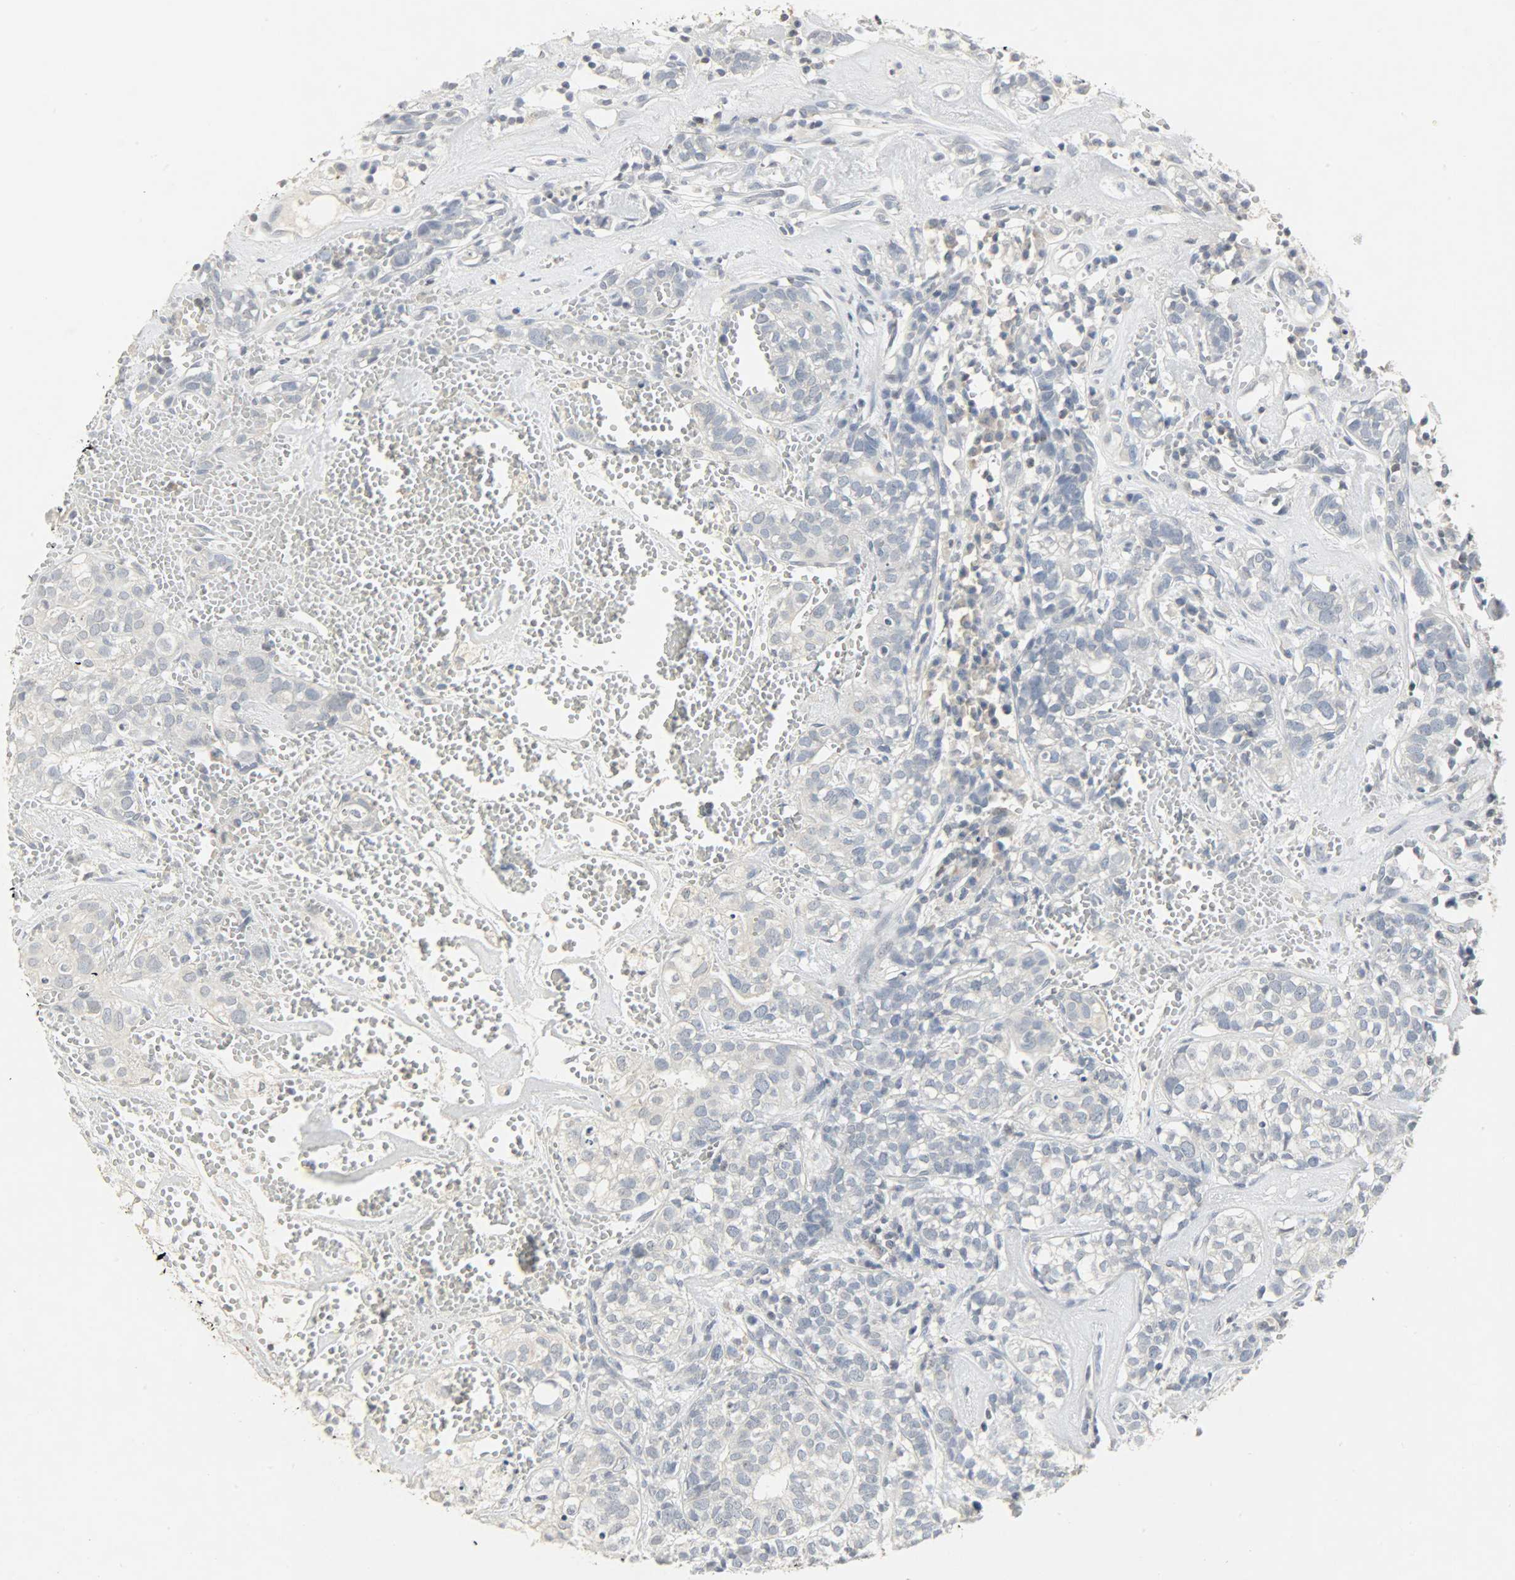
{"staining": {"intensity": "negative", "quantity": "none", "location": "none"}, "tissue": "head and neck cancer", "cell_type": "Tumor cells", "image_type": "cancer", "snomed": [{"axis": "morphology", "description": "Adenocarcinoma, NOS"}, {"axis": "topography", "description": "Salivary gland"}, {"axis": "topography", "description": "Head-Neck"}], "caption": "High magnification brightfield microscopy of head and neck adenocarcinoma stained with DAB (3,3'-diaminobenzidine) (brown) and counterstained with hematoxylin (blue): tumor cells show no significant positivity.", "gene": "CAMK4", "patient": {"sex": "female", "age": 65}}